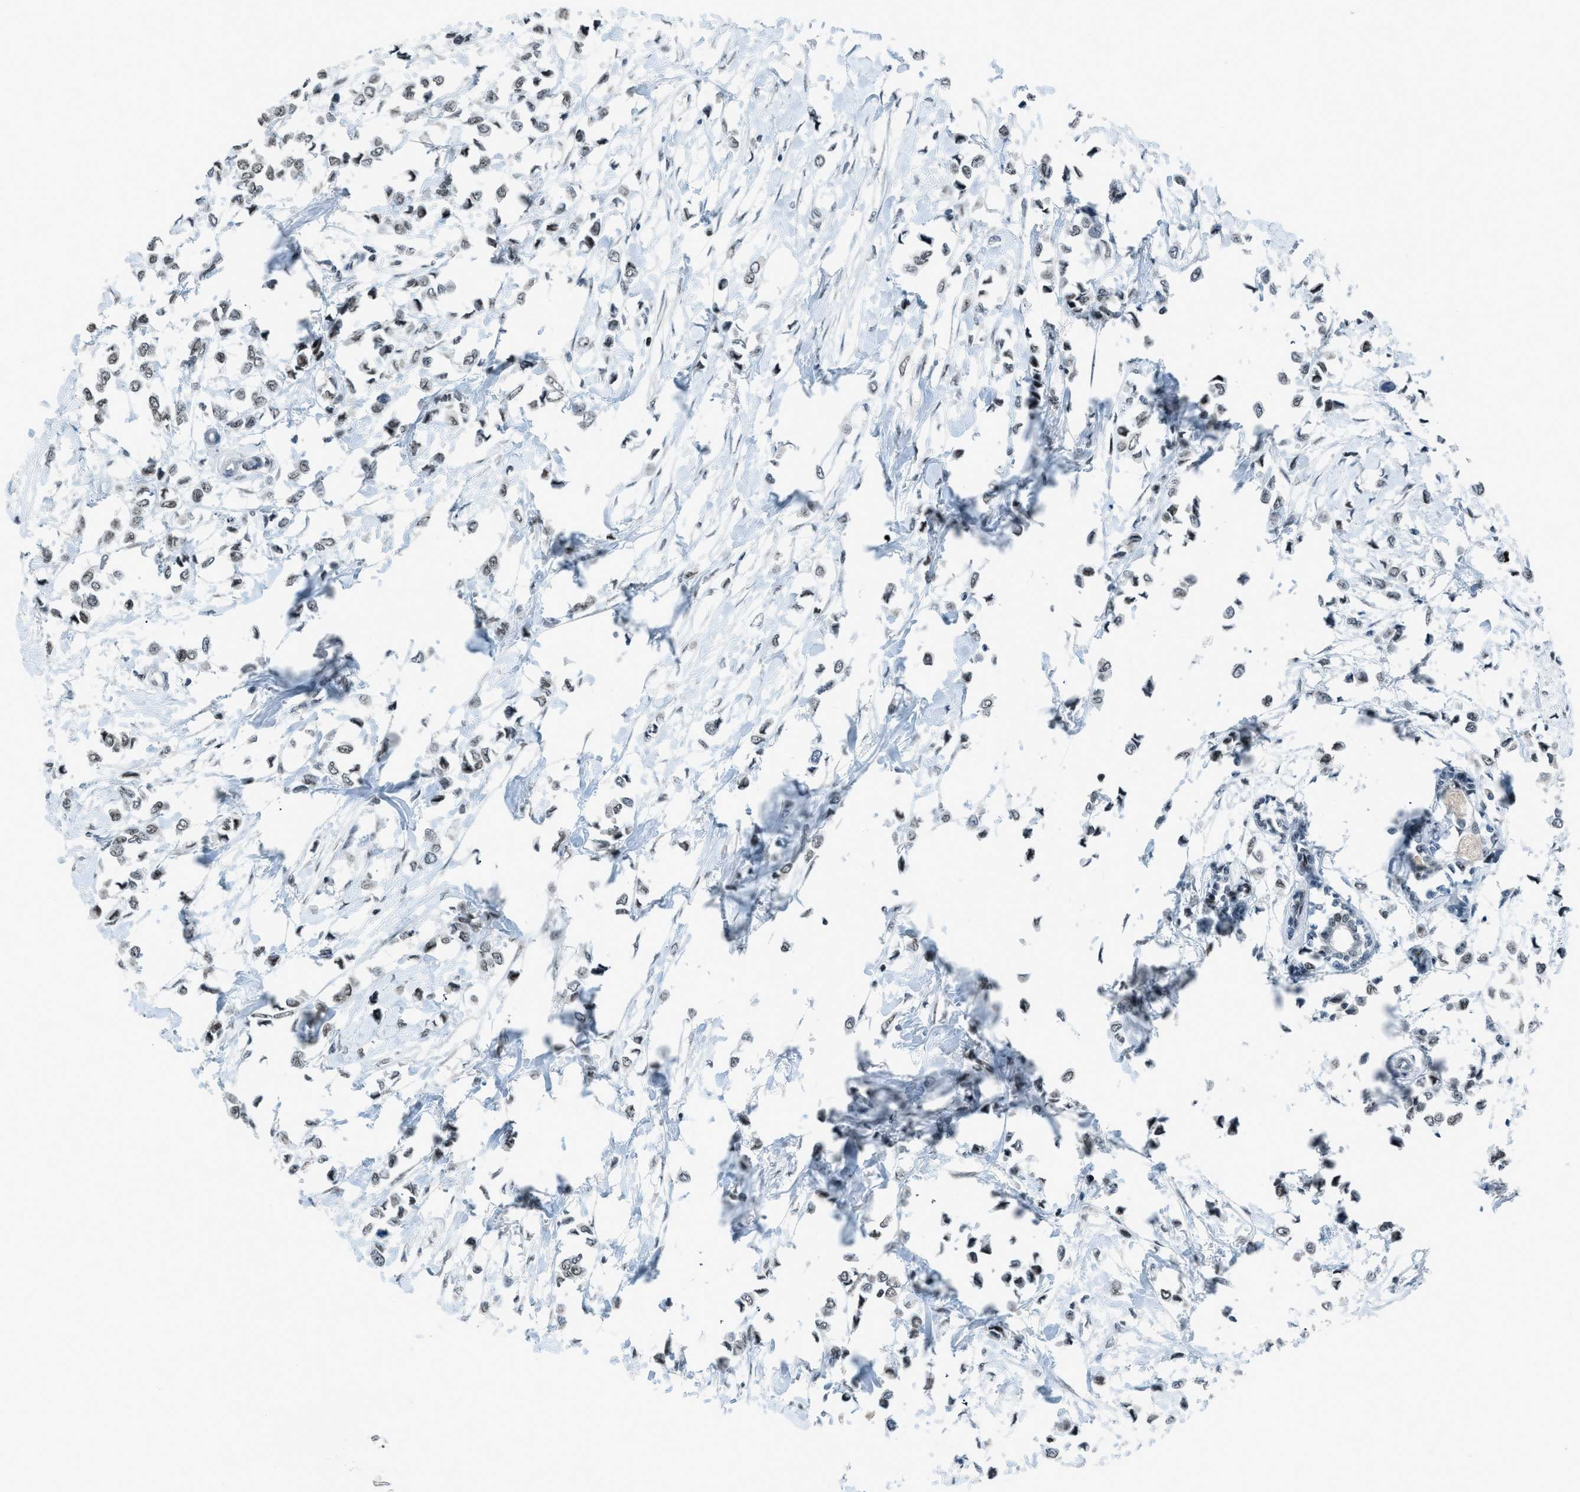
{"staining": {"intensity": "moderate", "quantity": ">75%", "location": "nuclear"}, "tissue": "breast cancer", "cell_type": "Tumor cells", "image_type": "cancer", "snomed": [{"axis": "morphology", "description": "Lobular carcinoma"}, {"axis": "topography", "description": "Breast"}], "caption": "Immunohistochemical staining of human lobular carcinoma (breast) demonstrates medium levels of moderate nuclear staining in approximately >75% of tumor cells.", "gene": "RAD51B", "patient": {"sex": "female", "age": 51}}